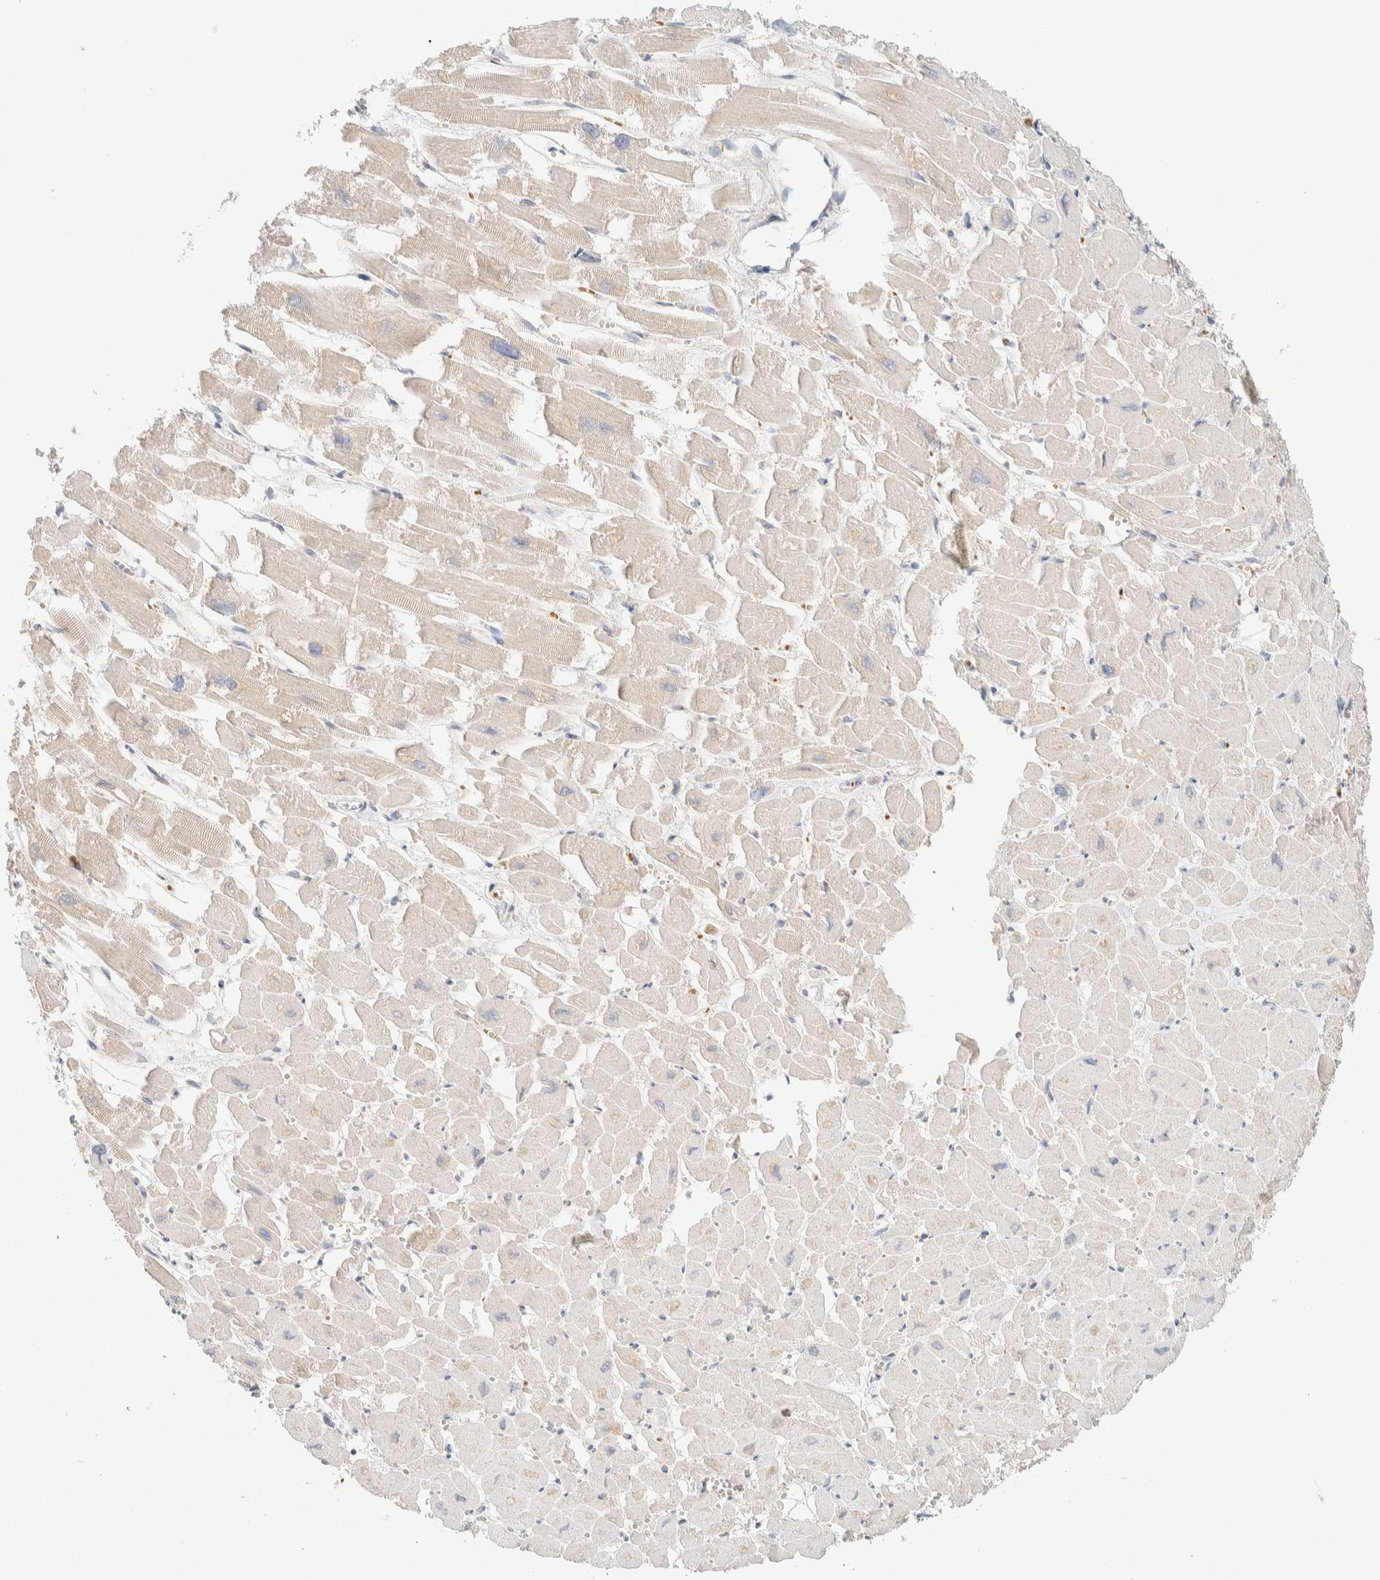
{"staining": {"intensity": "weak", "quantity": "25%-75%", "location": "cytoplasmic/membranous"}, "tissue": "heart muscle", "cell_type": "Cardiomyocytes", "image_type": "normal", "snomed": [{"axis": "morphology", "description": "Normal tissue, NOS"}, {"axis": "topography", "description": "Heart"}], "caption": "About 25%-75% of cardiomyocytes in benign human heart muscle display weak cytoplasmic/membranous protein positivity as visualized by brown immunohistochemical staining.", "gene": "HDHD3", "patient": {"sex": "male", "age": 54}}